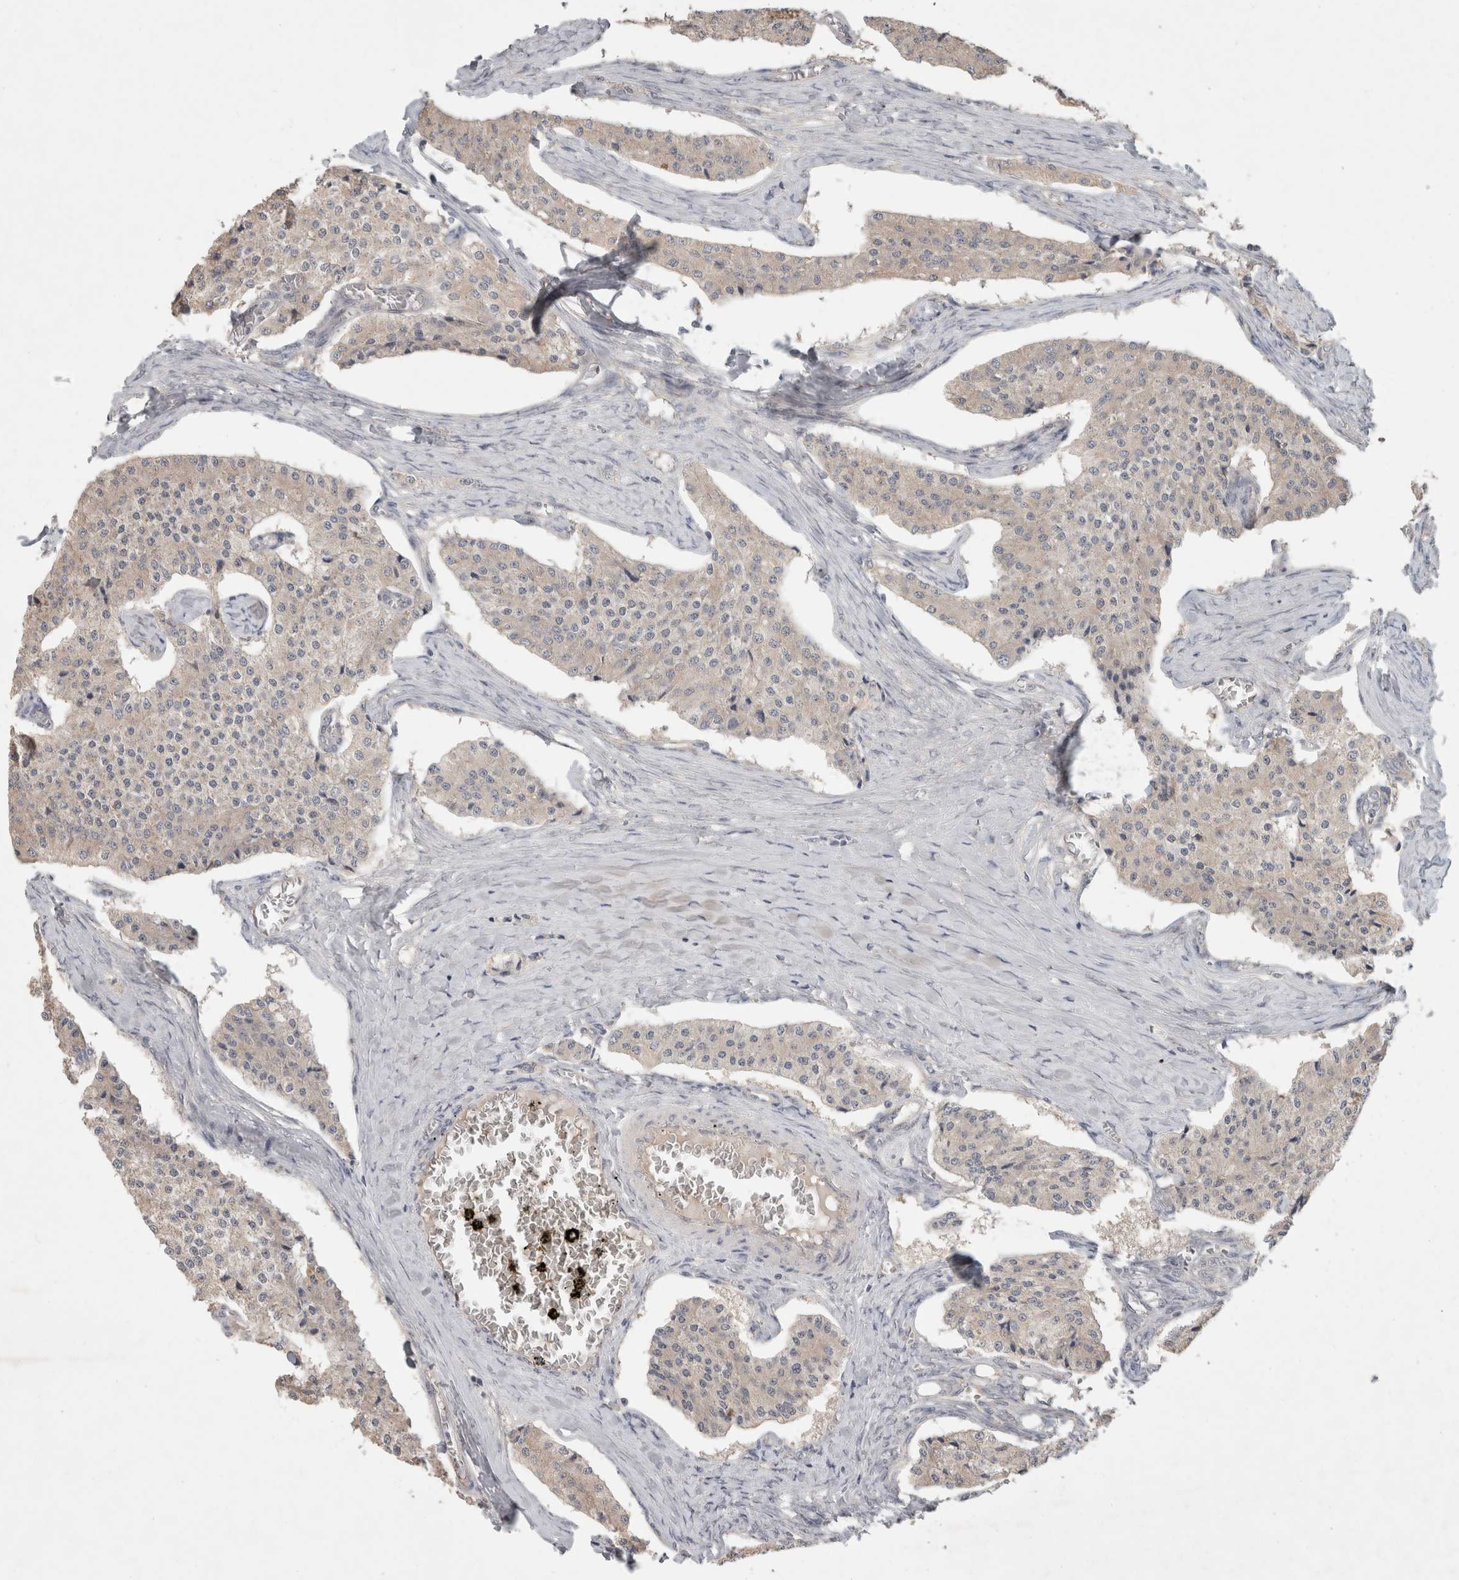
{"staining": {"intensity": "weak", "quantity": "<25%", "location": "cytoplasmic/membranous"}, "tissue": "carcinoid", "cell_type": "Tumor cells", "image_type": "cancer", "snomed": [{"axis": "morphology", "description": "Carcinoid, malignant, NOS"}, {"axis": "topography", "description": "Colon"}], "caption": "A high-resolution image shows immunohistochemistry (IHC) staining of malignant carcinoid, which exhibits no significant positivity in tumor cells. The staining is performed using DAB (3,3'-diaminobenzidine) brown chromogen with nuclei counter-stained in using hematoxylin.", "gene": "RASAL2", "patient": {"sex": "female", "age": 52}}